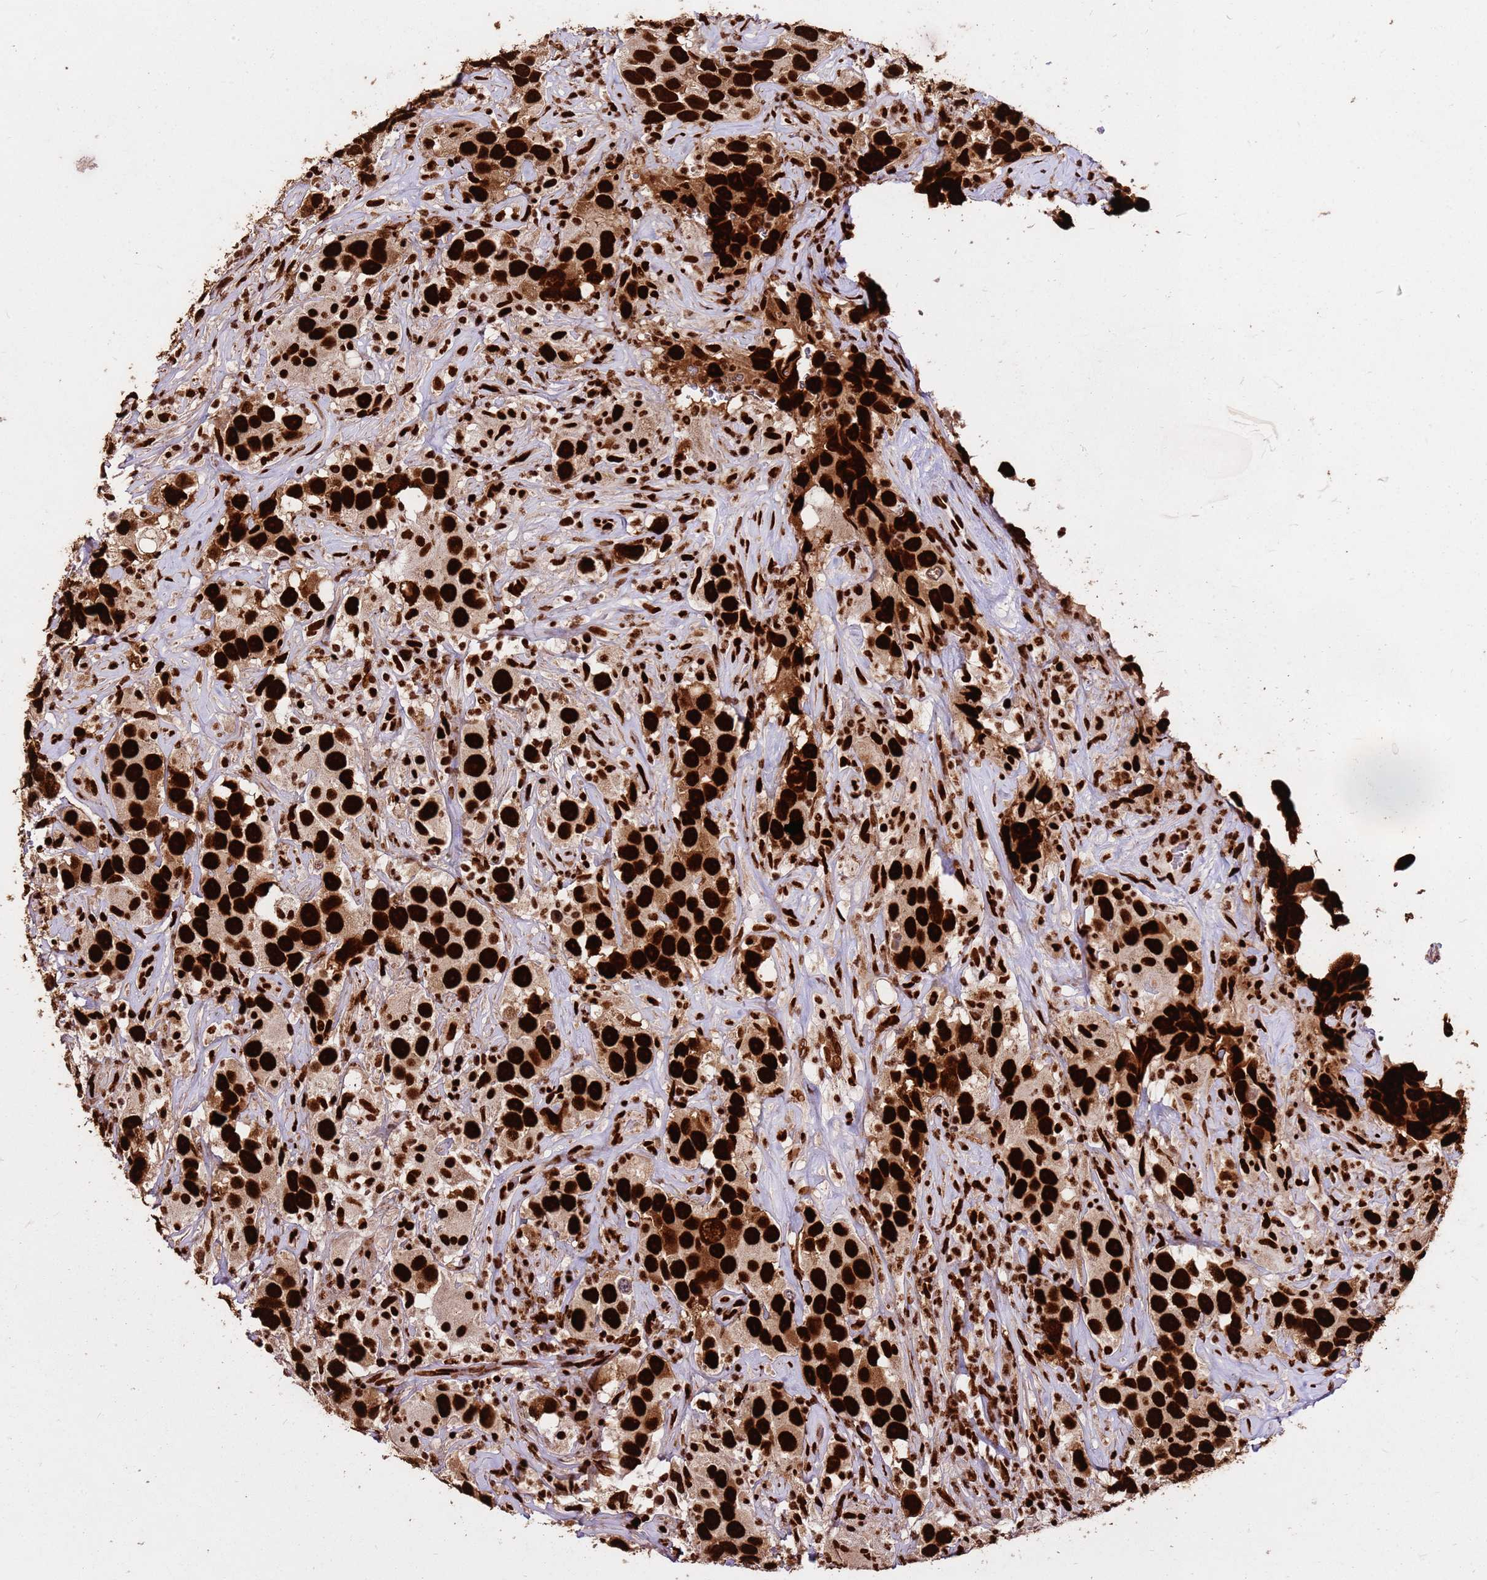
{"staining": {"intensity": "strong", "quantity": ">75%", "location": "nuclear"}, "tissue": "testis cancer", "cell_type": "Tumor cells", "image_type": "cancer", "snomed": [{"axis": "morphology", "description": "Seminoma, NOS"}, {"axis": "topography", "description": "Testis"}], "caption": "Seminoma (testis) was stained to show a protein in brown. There is high levels of strong nuclear positivity in about >75% of tumor cells.", "gene": "HNRNPAB", "patient": {"sex": "male", "age": 49}}